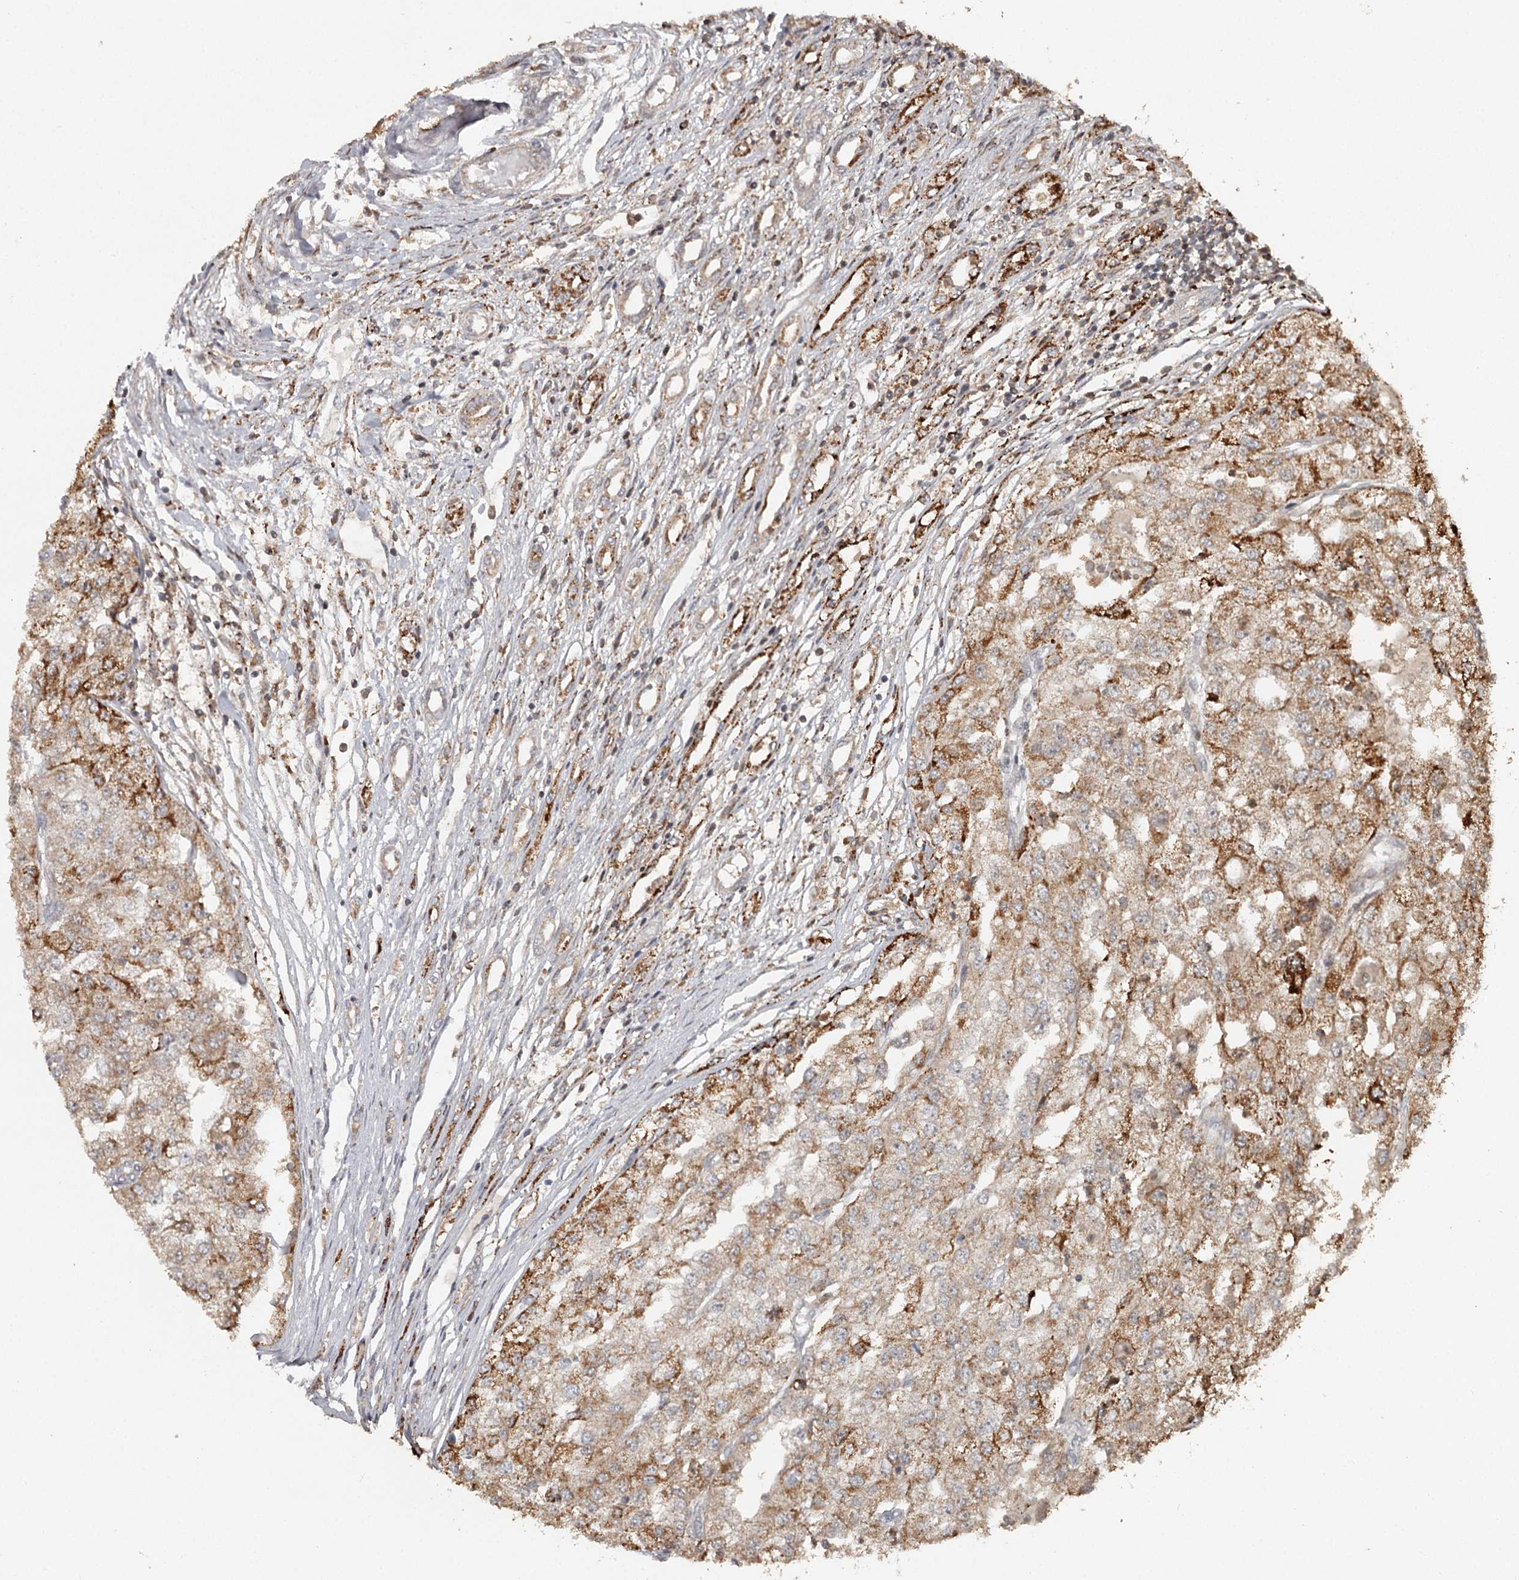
{"staining": {"intensity": "moderate", "quantity": ">75%", "location": "cytoplasmic/membranous"}, "tissue": "renal cancer", "cell_type": "Tumor cells", "image_type": "cancer", "snomed": [{"axis": "morphology", "description": "Adenocarcinoma, NOS"}, {"axis": "topography", "description": "Kidney"}], "caption": "Human adenocarcinoma (renal) stained with a brown dye displays moderate cytoplasmic/membranous positive staining in approximately >75% of tumor cells.", "gene": "FAXC", "patient": {"sex": "female", "age": 54}}